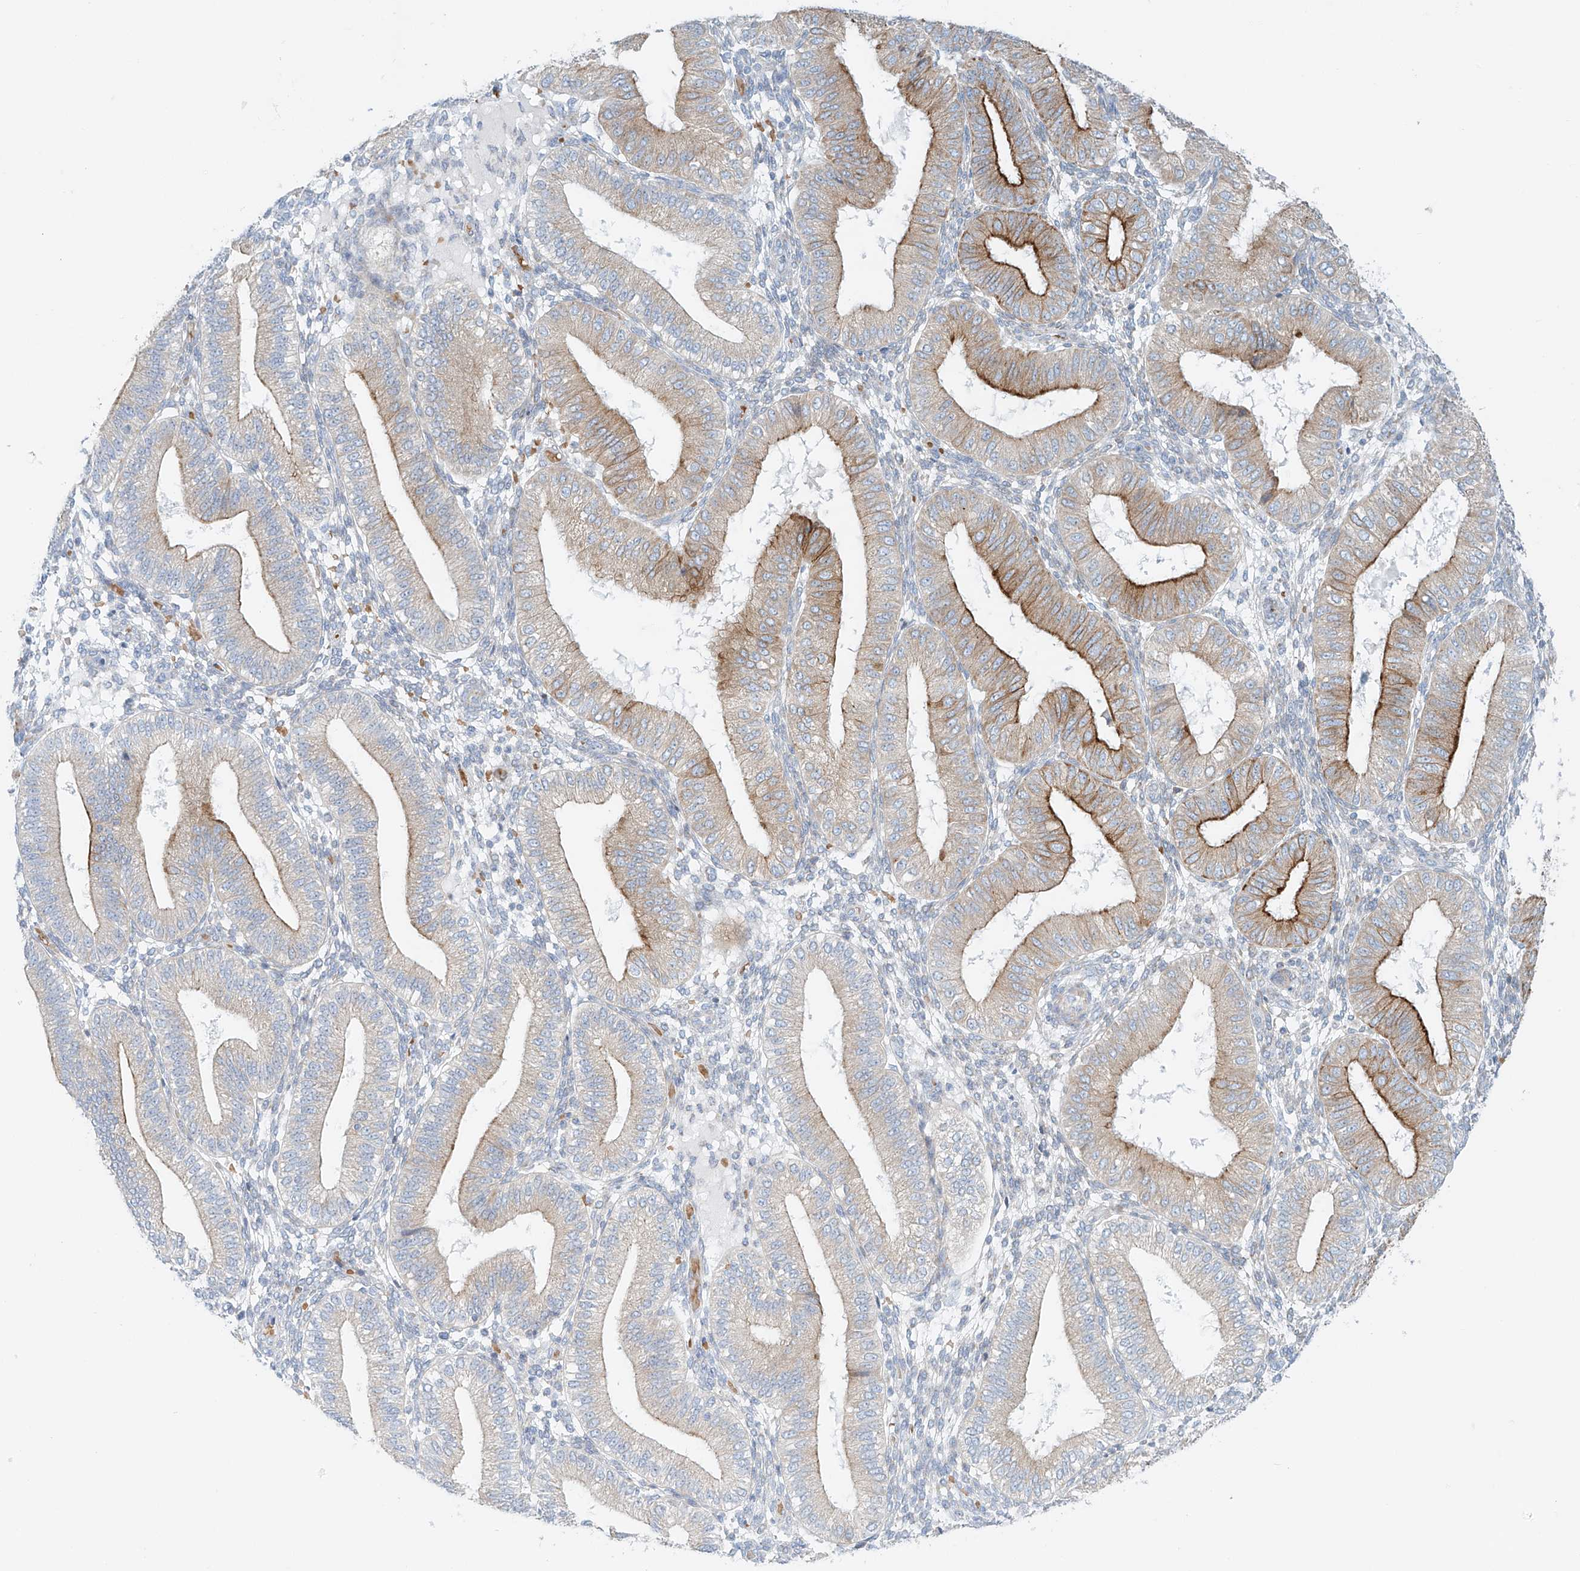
{"staining": {"intensity": "negative", "quantity": "none", "location": "none"}, "tissue": "endometrium", "cell_type": "Cells in endometrial stroma", "image_type": "normal", "snomed": [{"axis": "morphology", "description": "Normal tissue, NOS"}, {"axis": "topography", "description": "Endometrium"}], "caption": "This is a image of immunohistochemistry staining of benign endometrium, which shows no positivity in cells in endometrial stroma.", "gene": "EIPR1", "patient": {"sex": "female", "age": 39}}